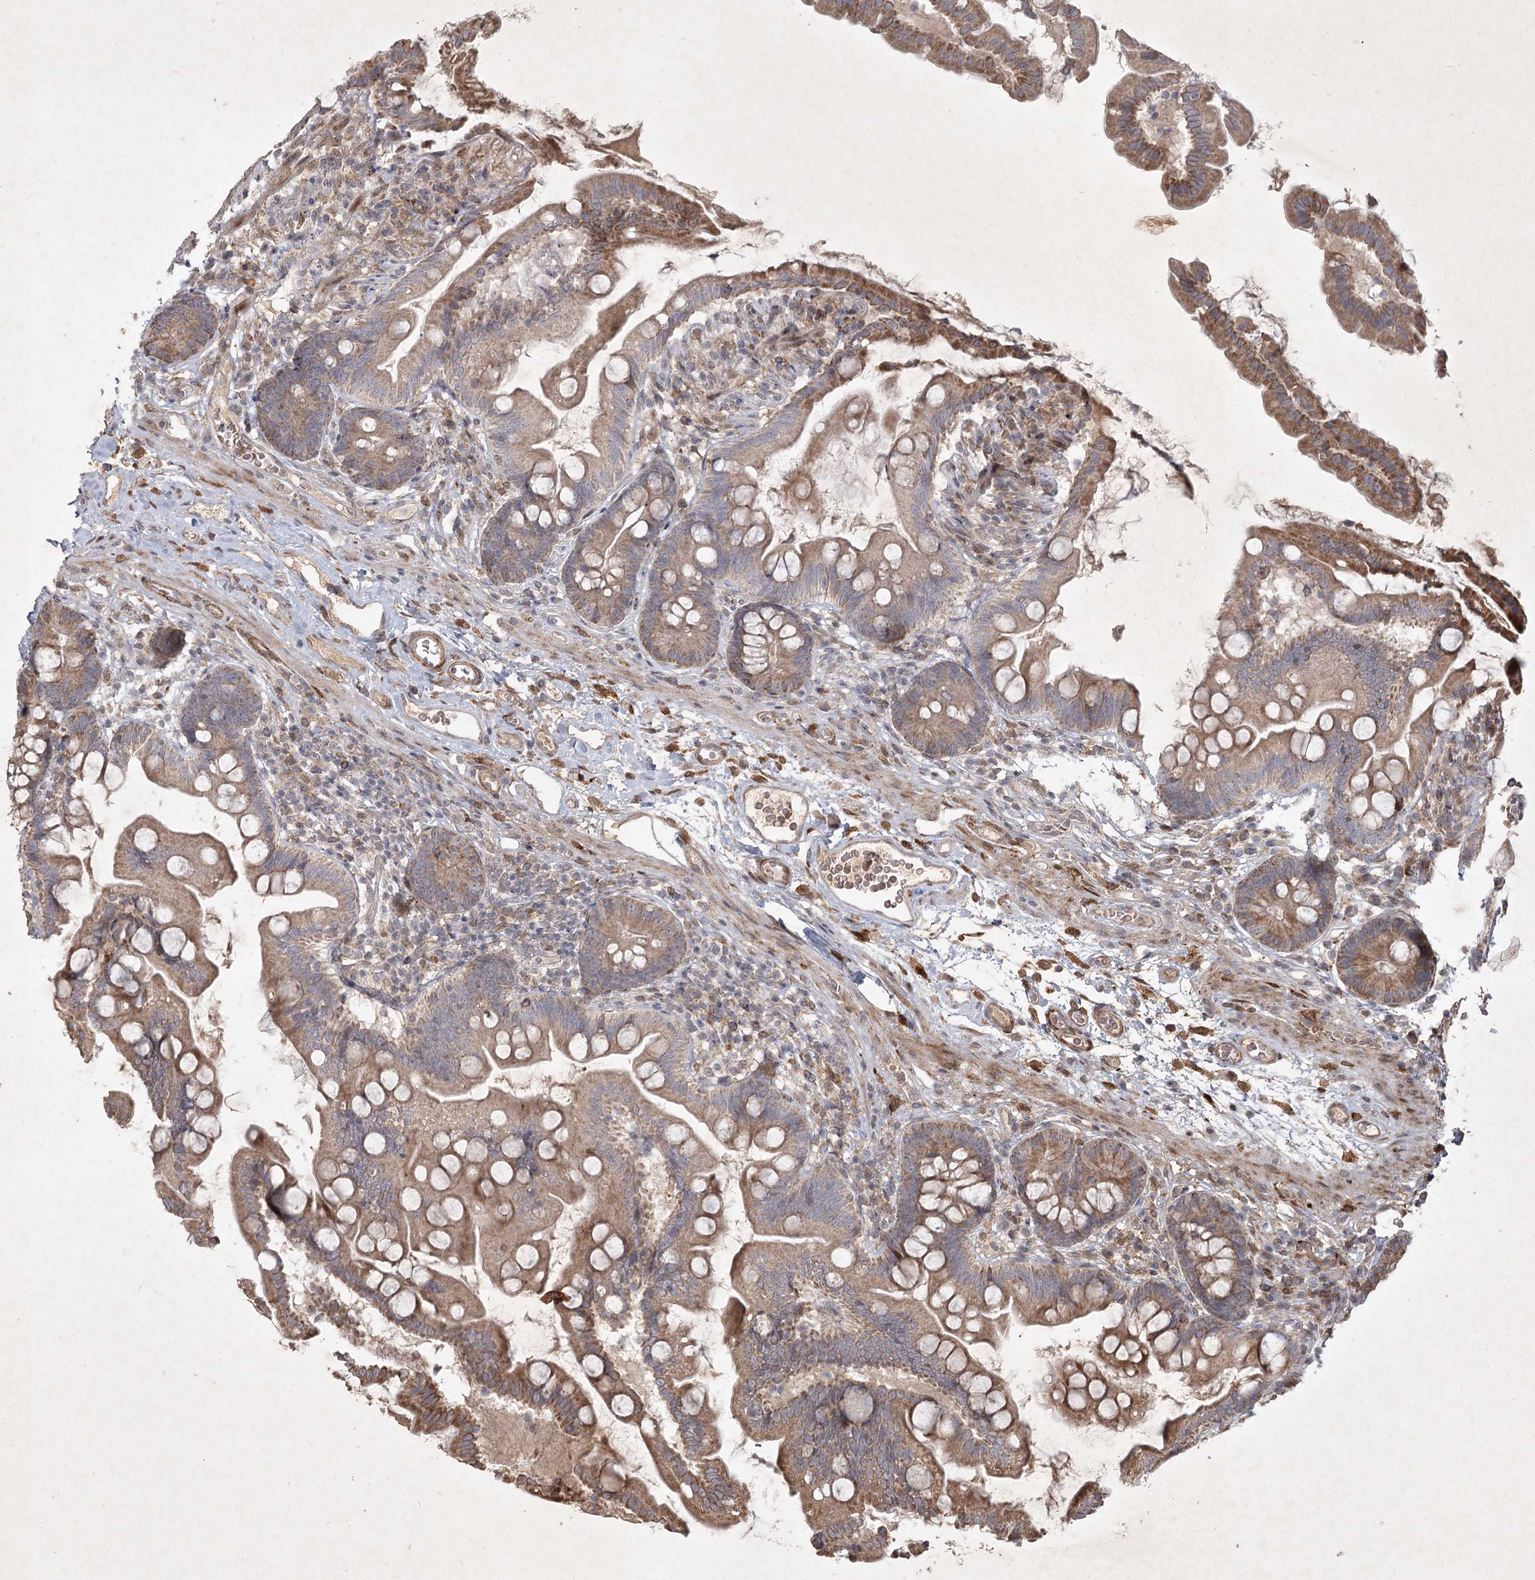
{"staining": {"intensity": "moderate", "quantity": ">75%", "location": "cytoplasmic/membranous"}, "tissue": "small intestine", "cell_type": "Glandular cells", "image_type": "normal", "snomed": [{"axis": "morphology", "description": "Normal tissue, NOS"}, {"axis": "topography", "description": "Small intestine"}], "caption": "Human small intestine stained for a protein (brown) displays moderate cytoplasmic/membranous positive expression in approximately >75% of glandular cells.", "gene": "KBTBD4", "patient": {"sex": "female", "age": 56}}